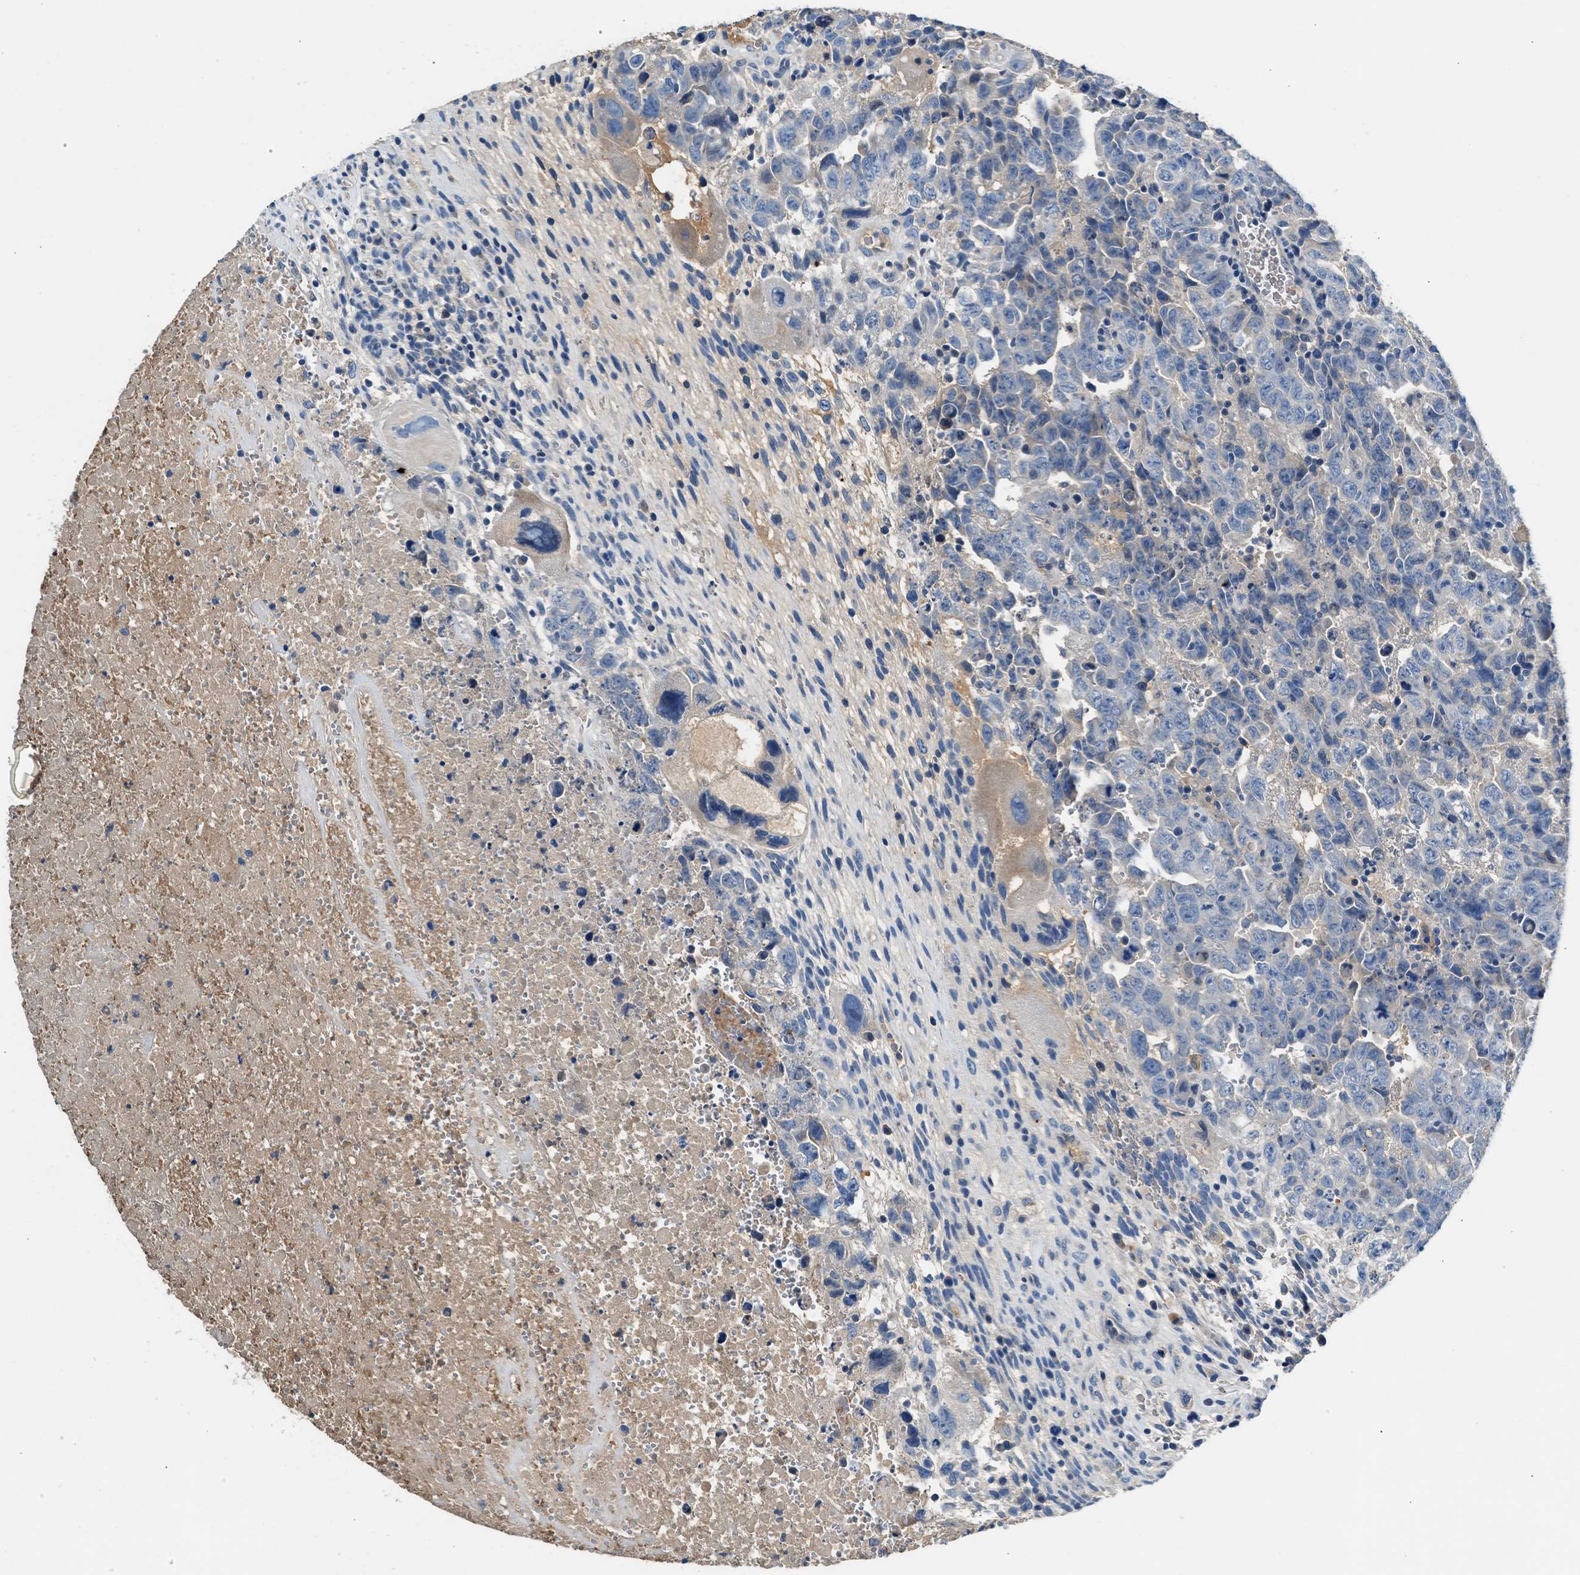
{"staining": {"intensity": "negative", "quantity": "none", "location": "none"}, "tissue": "testis cancer", "cell_type": "Tumor cells", "image_type": "cancer", "snomed": [{"axis": "morphology", "description": "Carcinoma, Embryonal, NOS"}, {"axis": "topography", "description": "Testis"}], "caption": "The photomicrograph reveals no staining of tumor cells in testis embryonal carcinoma.", "gene": "RWDD2B", "patient": {"sex": "male", "age": 28}}